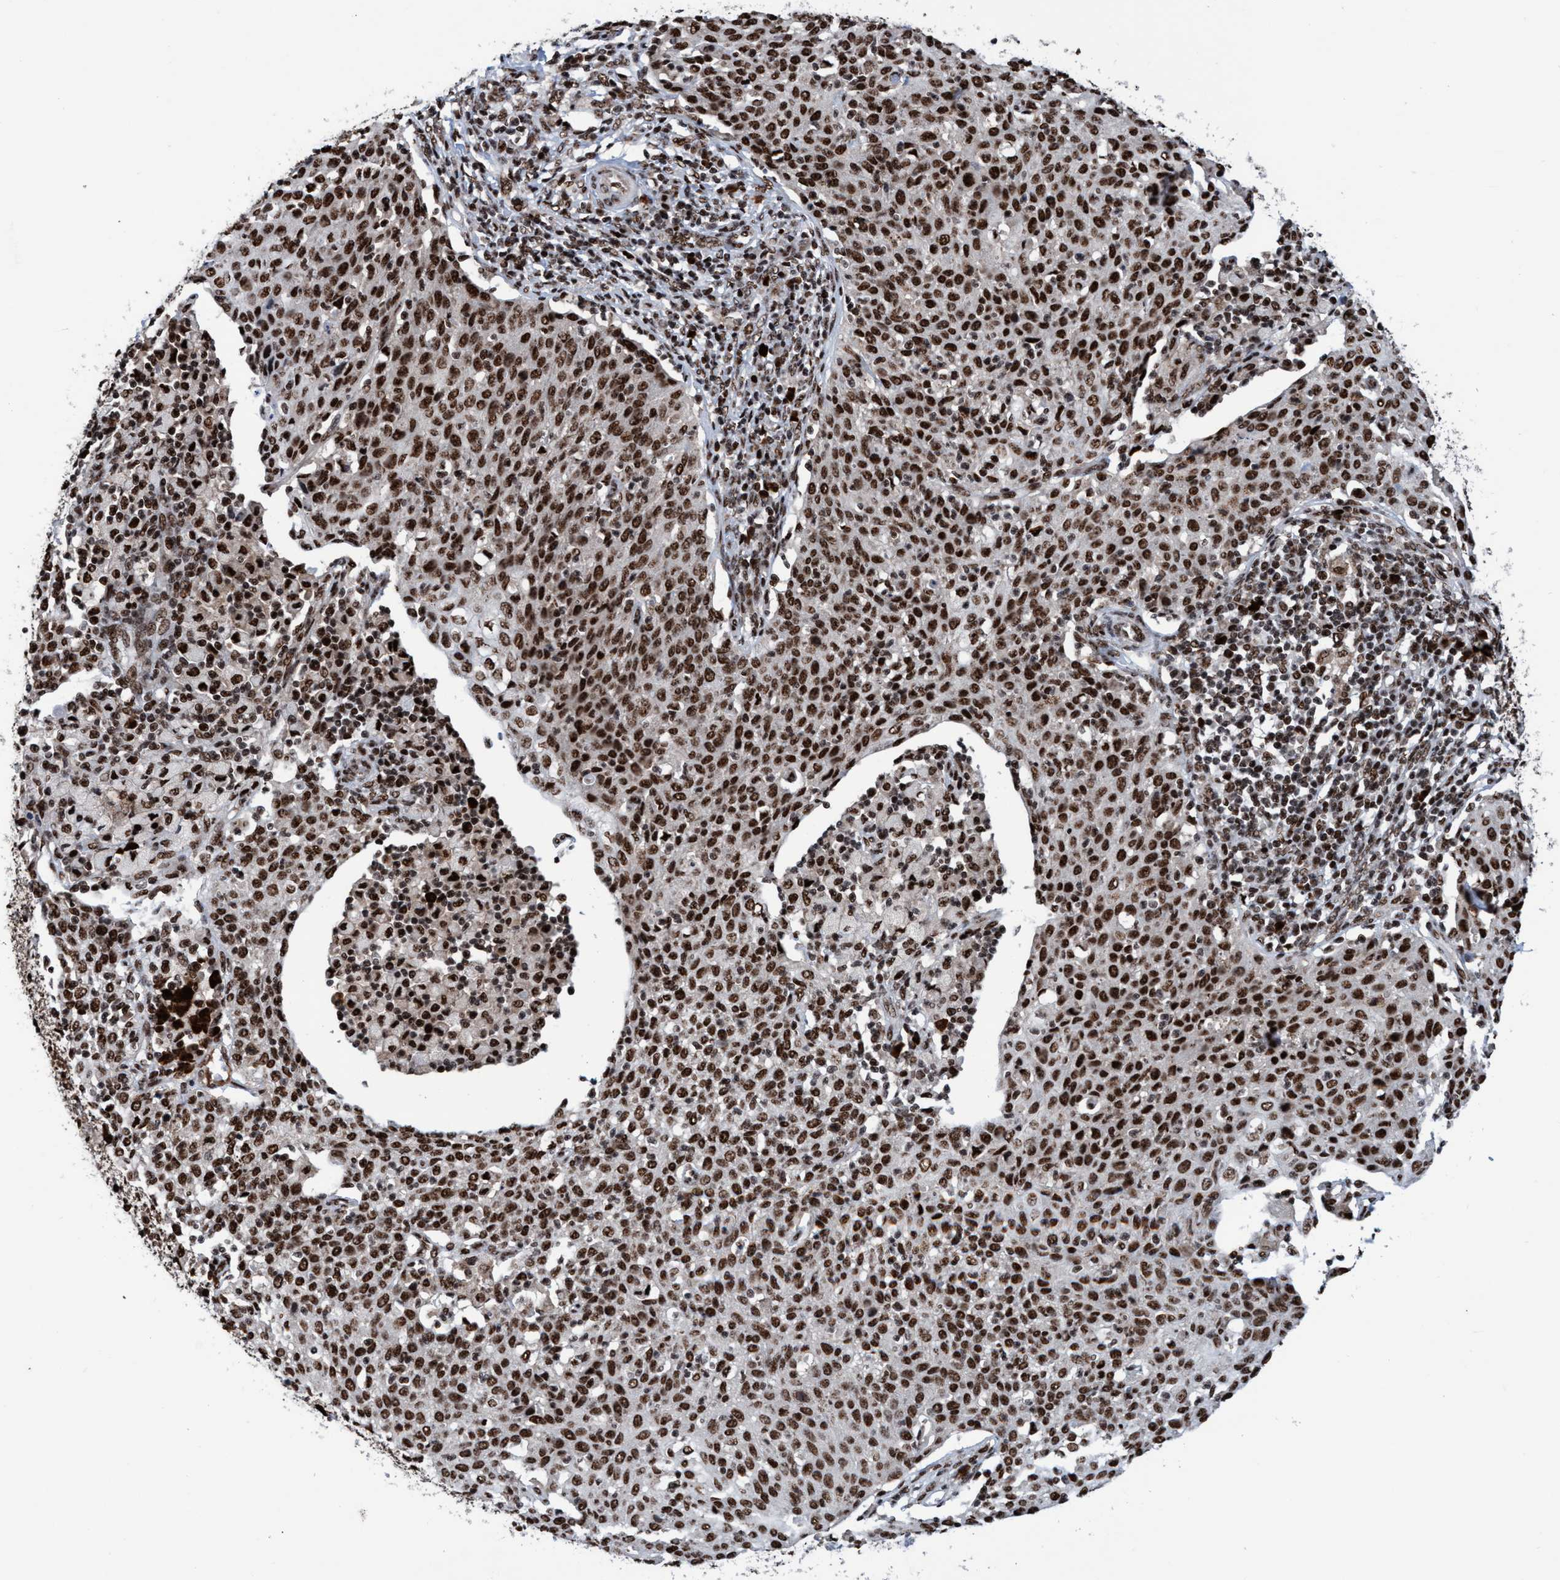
{"staining": {"intensity": "strong", "quantity": ">75%", "location": "nuclear"}, "tissue": "cervical cancer", "cell_type": "Tumor cells", "image_type": "cancer", "snomed": [{"axis": "morphology", "description": "Squamous cell carcinoma, NOS"}, {"axis": "topography", "description": "Cervix"}], "caption": "Protein analysis of cervical squamous cell carcinoma tissue demonstrates strong nuclear positivity in about >75% of tumor cells. (brown staining indicates protein expression, while blue staining denotes nuclei).", "gene": "TOPBP1", "patient": {"sex": "female", "age": 38}}